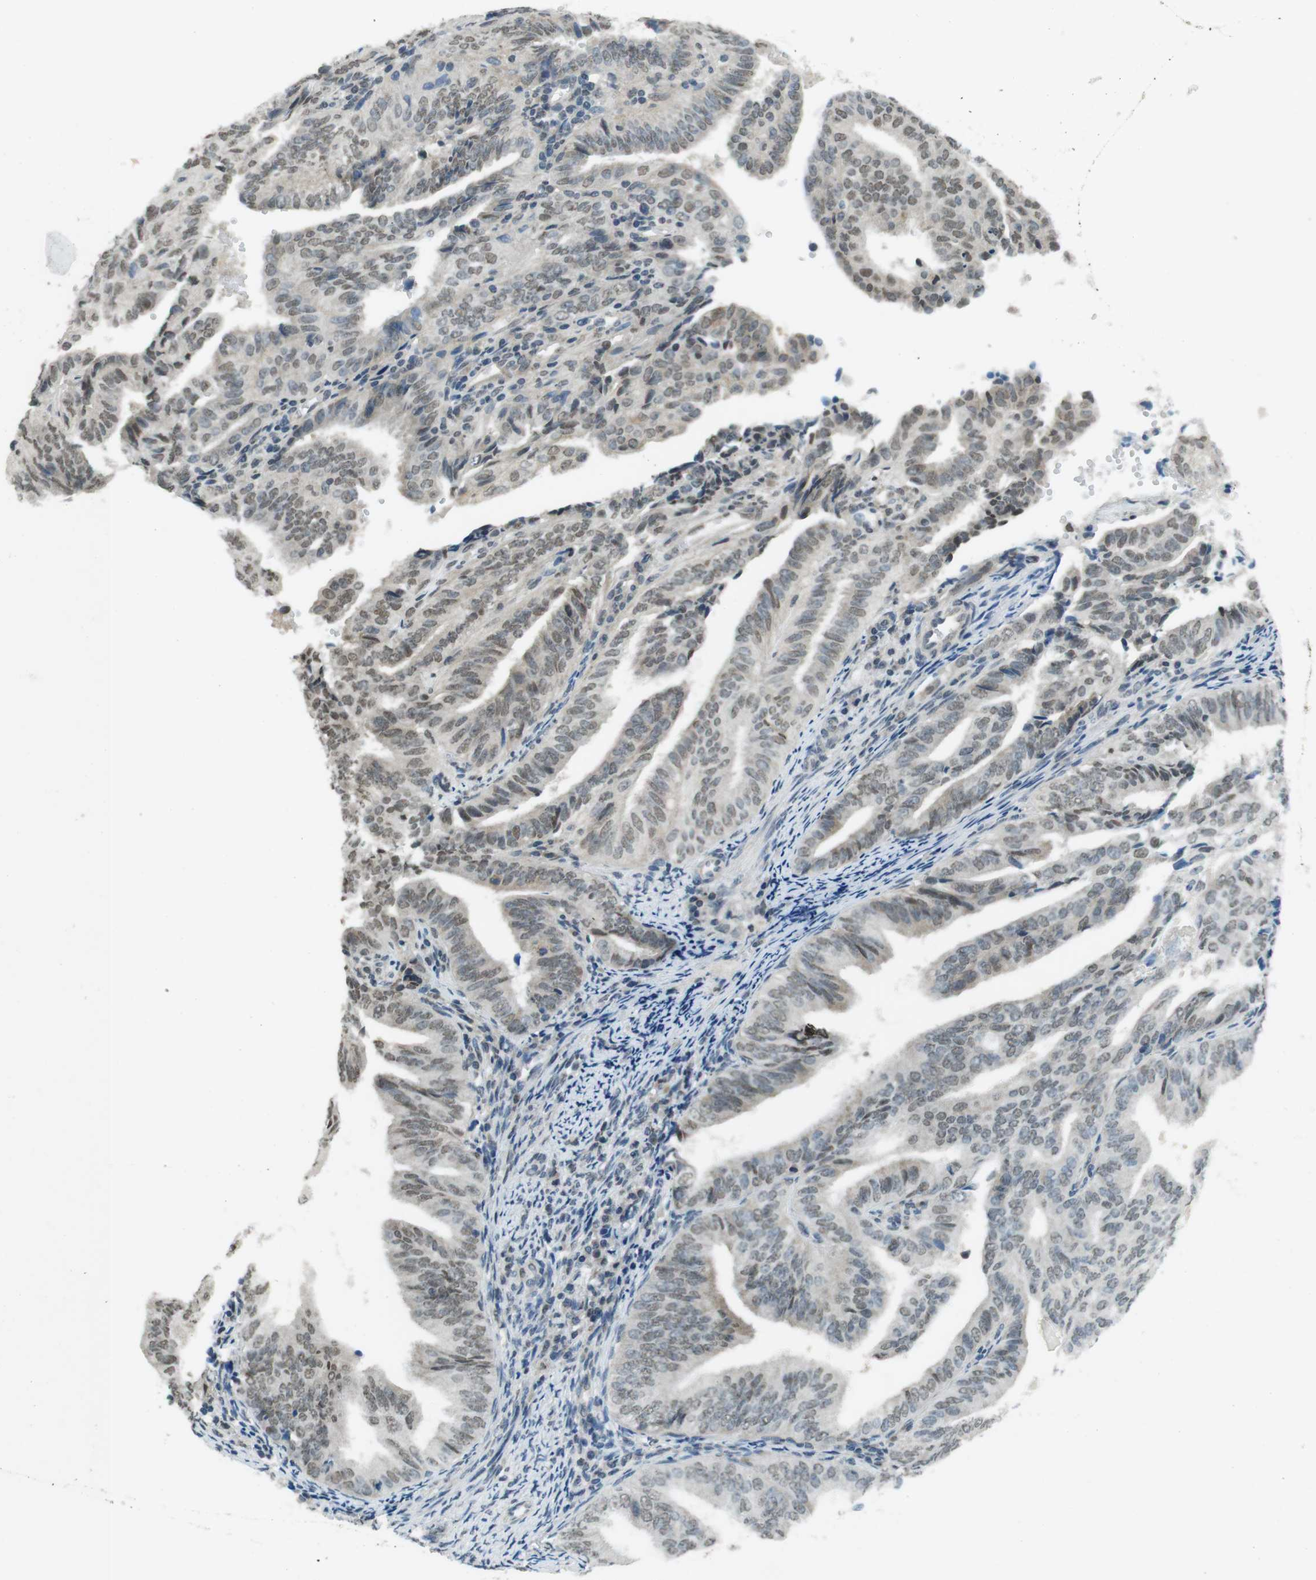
{"staining": {"intensity": "weak", "quantity": "25%-75%", "location": "cytoplasmic/membranous"}, "tissue": "endometrial cancer", "cell_type": "Tumor cells", "image_type": "cancer", "snomed": [{"axis": "morphology", "description": "Adenocarcinoma, NOS"}, {"axis": "topography", "description": "Endometrium"}], "caption": "Tumor cells exhibit weak cytoplasmic/membranous staining in about 25%-75% of cells in adenocarcinoma (endometrial).", "gene": "NEK4", "patient": {"sex": "female", "age": 58}}